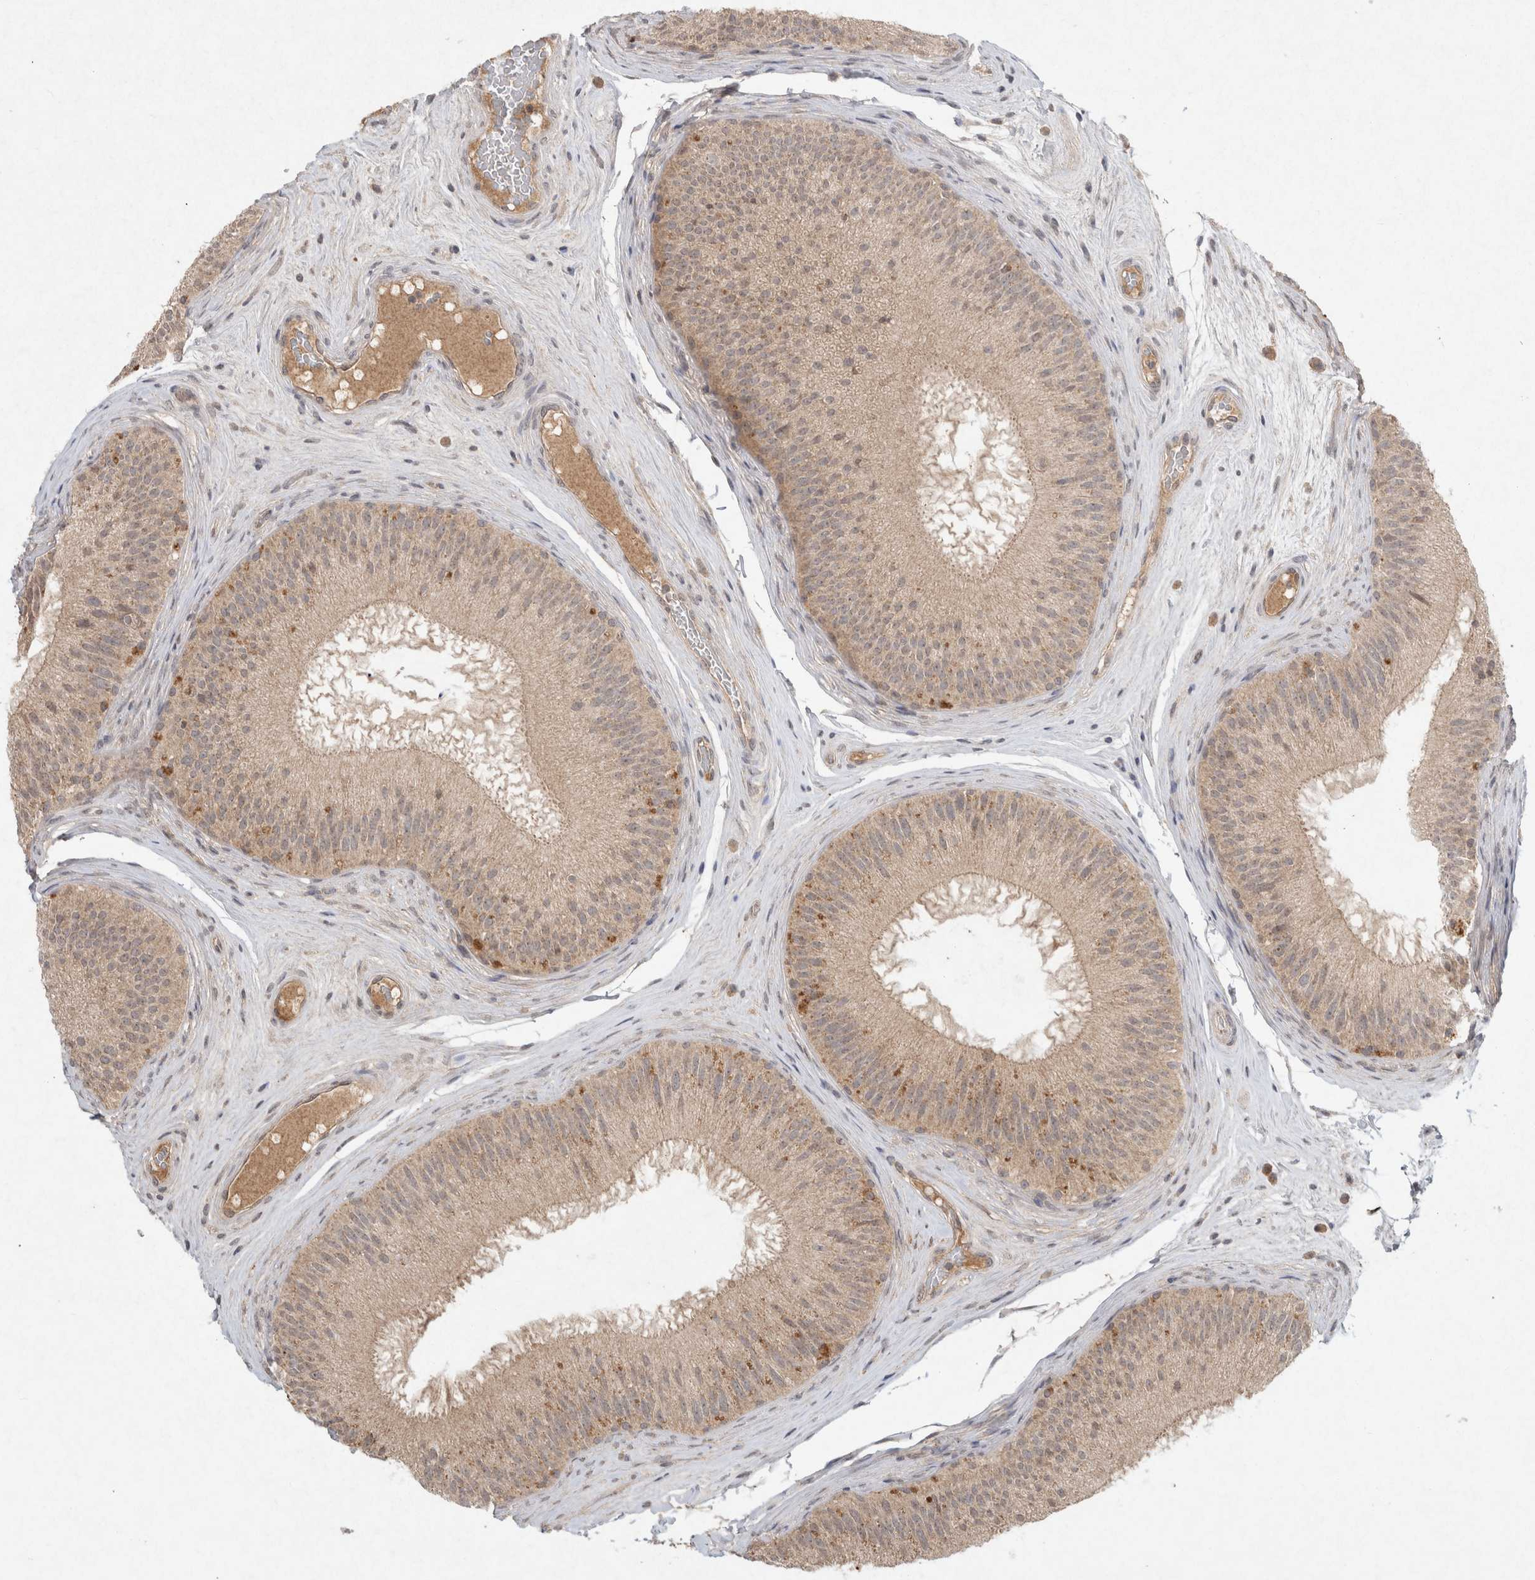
{"staining": {"intensity": "weak", "quantity": "25%-75%", "location": "cytoplasmic/membranous"}, "tissue": "epididymis", "cell_type": "Glandular cells", "image_type": "normal", "snomed": [{"axis": "morphology", "description": "Normal tissue, NOS"}, {"axis": "topography", "description": "Epididymis"}], "caption": "Immunohistochemistry (IHC) staining of normal epididymis, which demonstrates low levels of weak cytoplasmic/membranous expression in approximately 25%-75% of glandular cells indicating weak cytoplasmic/membranous protein staining. The staining was performed using DAB (3,3'-diaminobenzidine) (brown) for protein detection and nuclei were counterstained in hematoxylin (blue).", "gene": "LOXL2", "patient": {"sex": "male", "age": 45}}